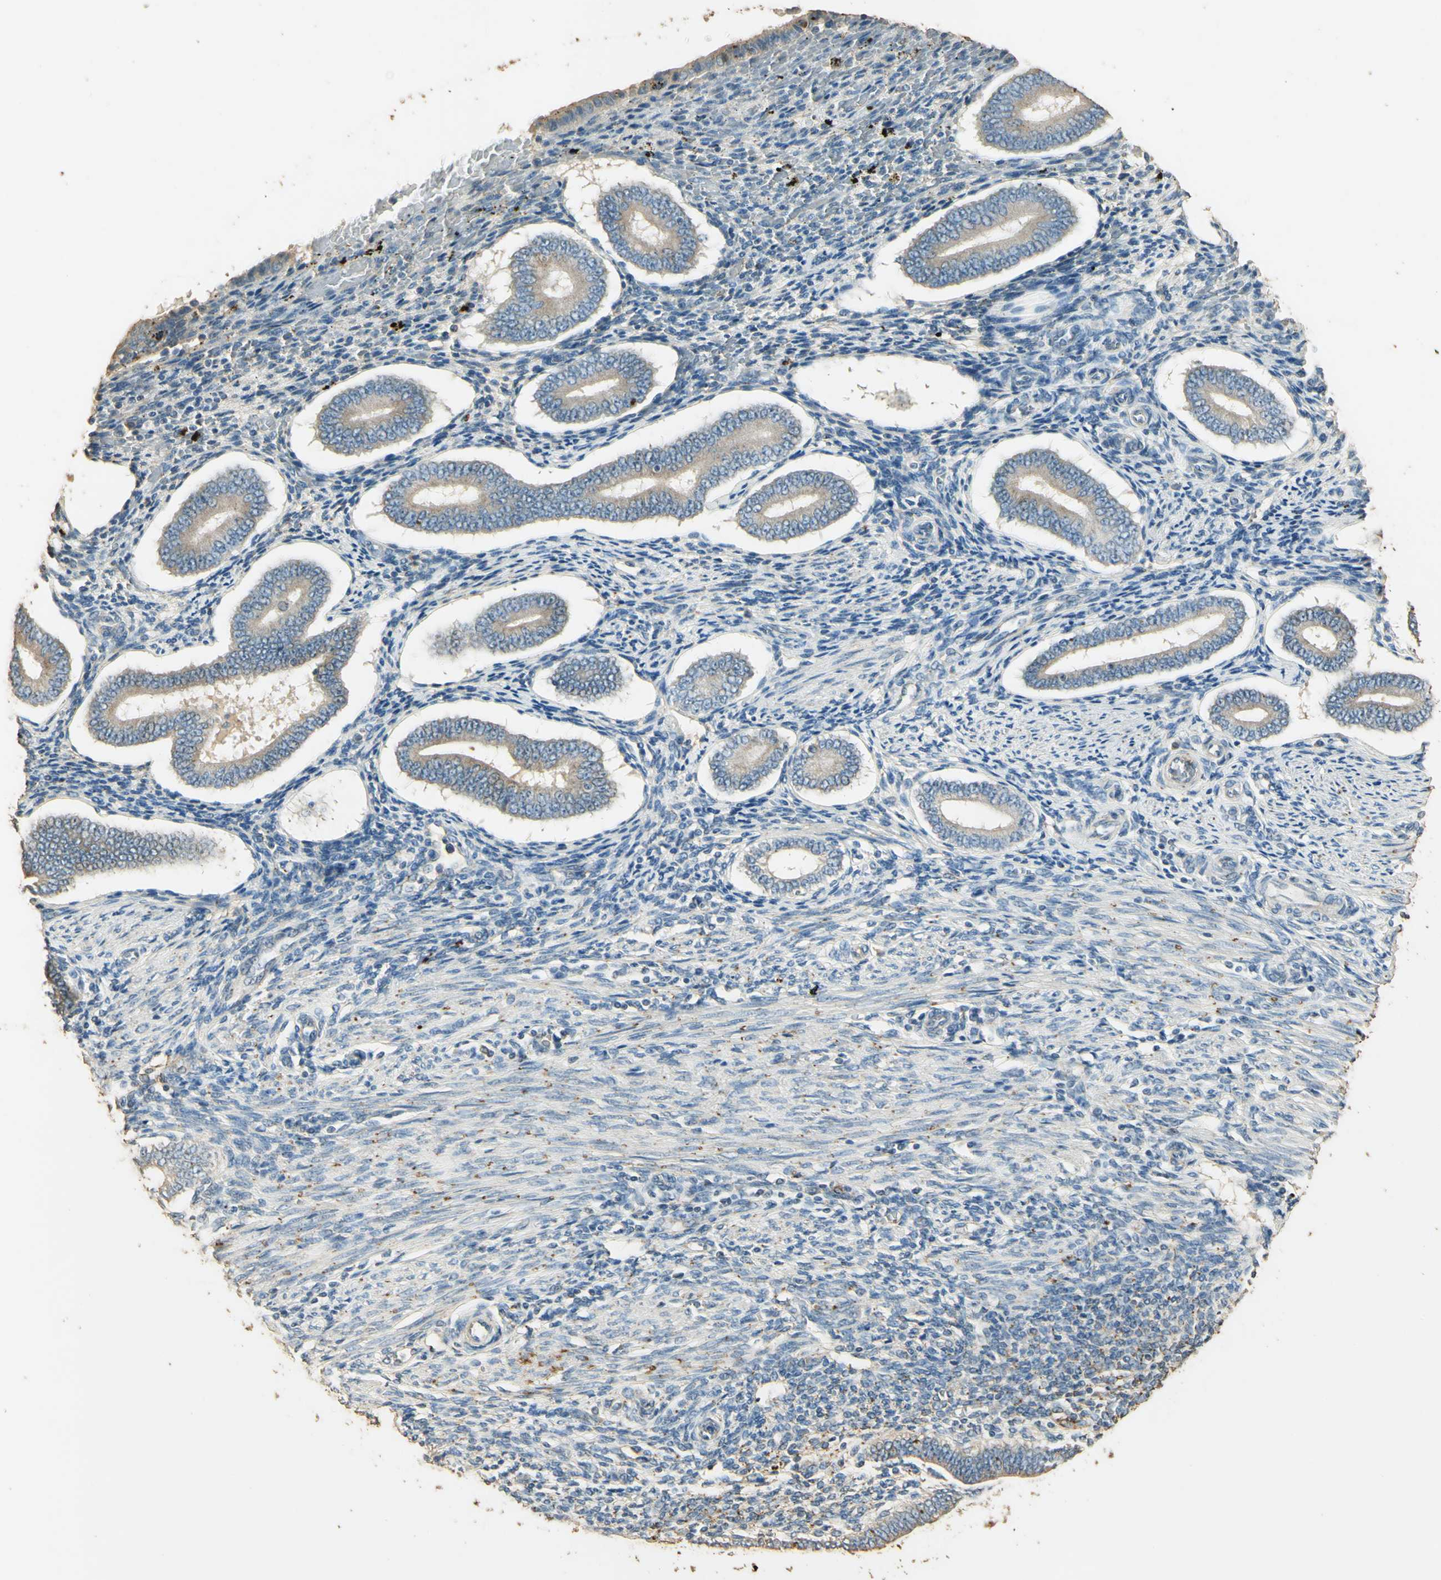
{"staining": {"intensity": "negative", "quantity": "none", "location": "none"}, "tissue": "endometrium", "cell_type": "Cells in endometrial stroma", "image_type": "normal", "snomed": [{"axis": "morphology", "description": "Normal tissue, NOS"}, {"axis": "topography", "description": "Endometrium"}], "caption": "Immunohistochemistry image of benign endometrium: human endometrium stained with DAB (3,3'-diaminobenzidine) demonstrates no significant protein staining in cells in endometrial stroma. (DAB immunohistochemistry (IHC), high magnification).", "gene": "ARHGEF17", "patient": {"sex": "female", "age": 42}}